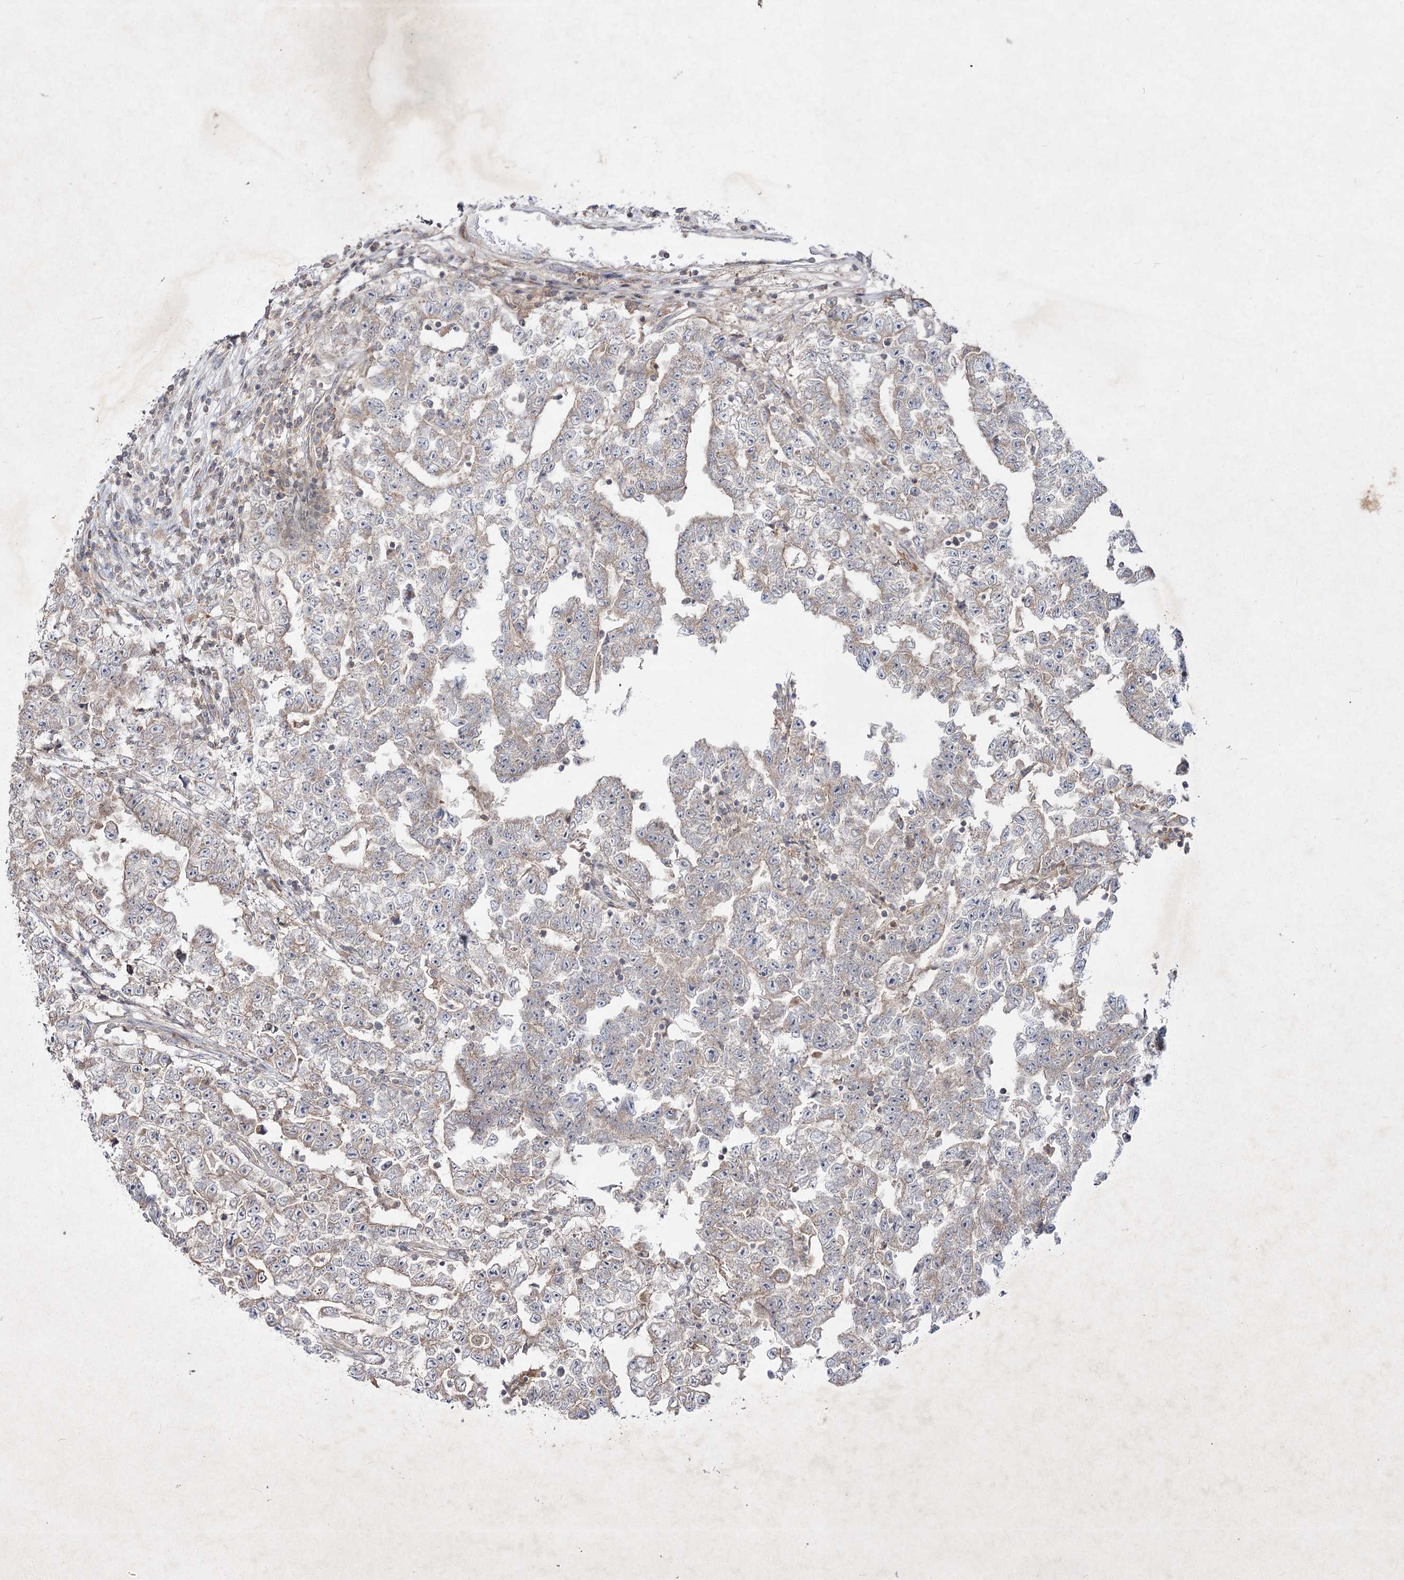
{"staining": {"intensity": "weak", "quantity": "<25%", "location": "cytoplasmic/membranous"}, "tissue": "testis cancer", "cell_type": "Tumor cells", "image_type": "cancer", "snomed": [{"axis": "morphology", "description": "Carcinoma, Embryonal, NOS"}, {"axis": "topography", "description": "Testis"}], "caption": "Tumor cells are negative for protein expression in human testis cancer (embryonal carcinoma).", "gene": "CIB2", "patient": {"sex": "male", "age": 25}}